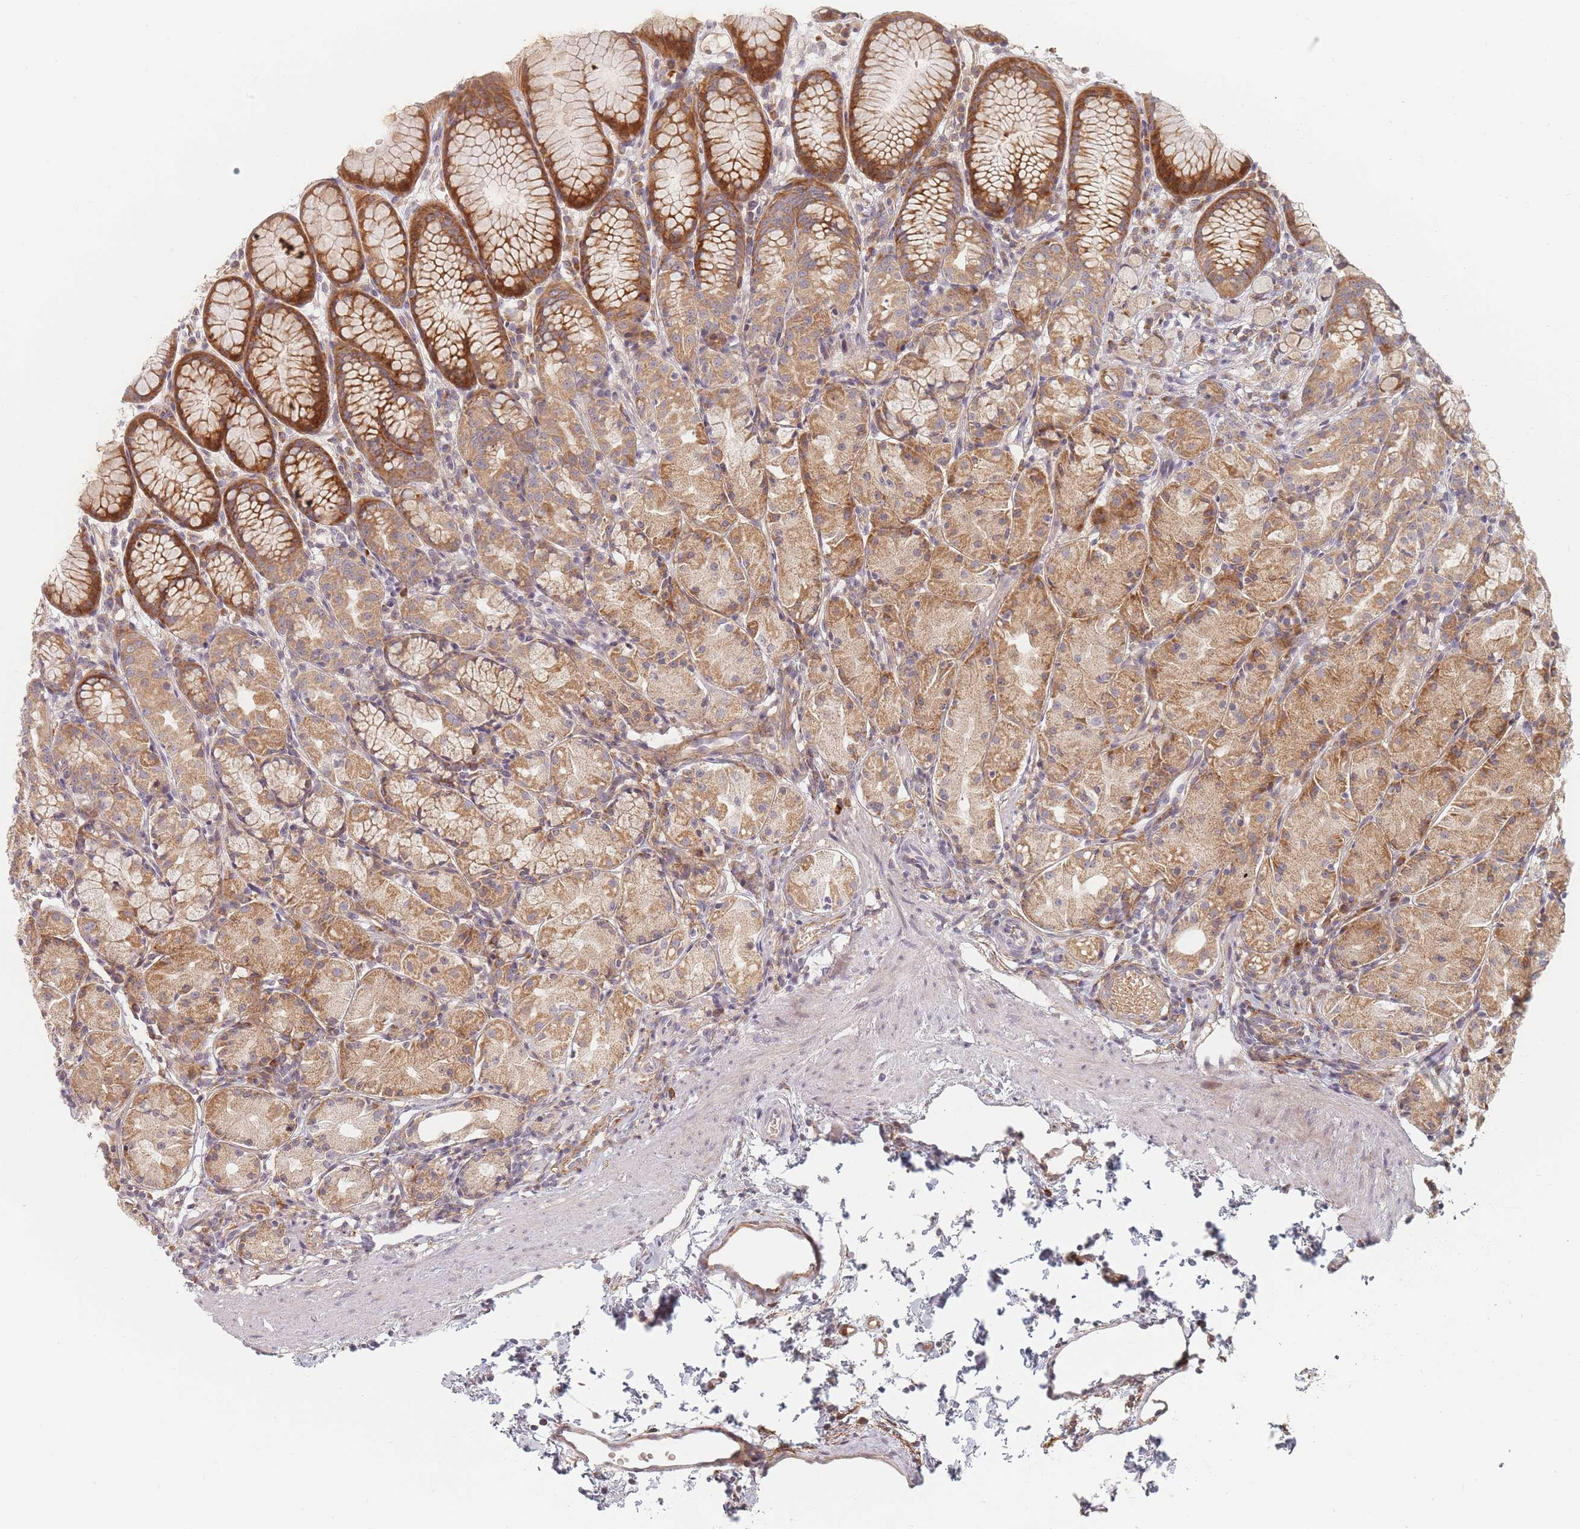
{"staining": {"intensity": "moderate", "quantity": ">75%", "location": "cytoplasmic/membranous"}, "tissue": "stomach", "cell_type": "Glandular cells", "image_type": "normal", "snomed": [{"axis": "morphology", "description": "Normal tissue, NOS"}, {"axis": "topography", "description": "Stomach, upper"}], "caption": "Protein positivity by immunohistochemistry (IHC) exhibits moderate cytoplasmic/membranous staining in about >75% of glandular cells in benign stomach.", "gene": "ZKSCAN7", "patient": {"sex": "male", "age": 47}}